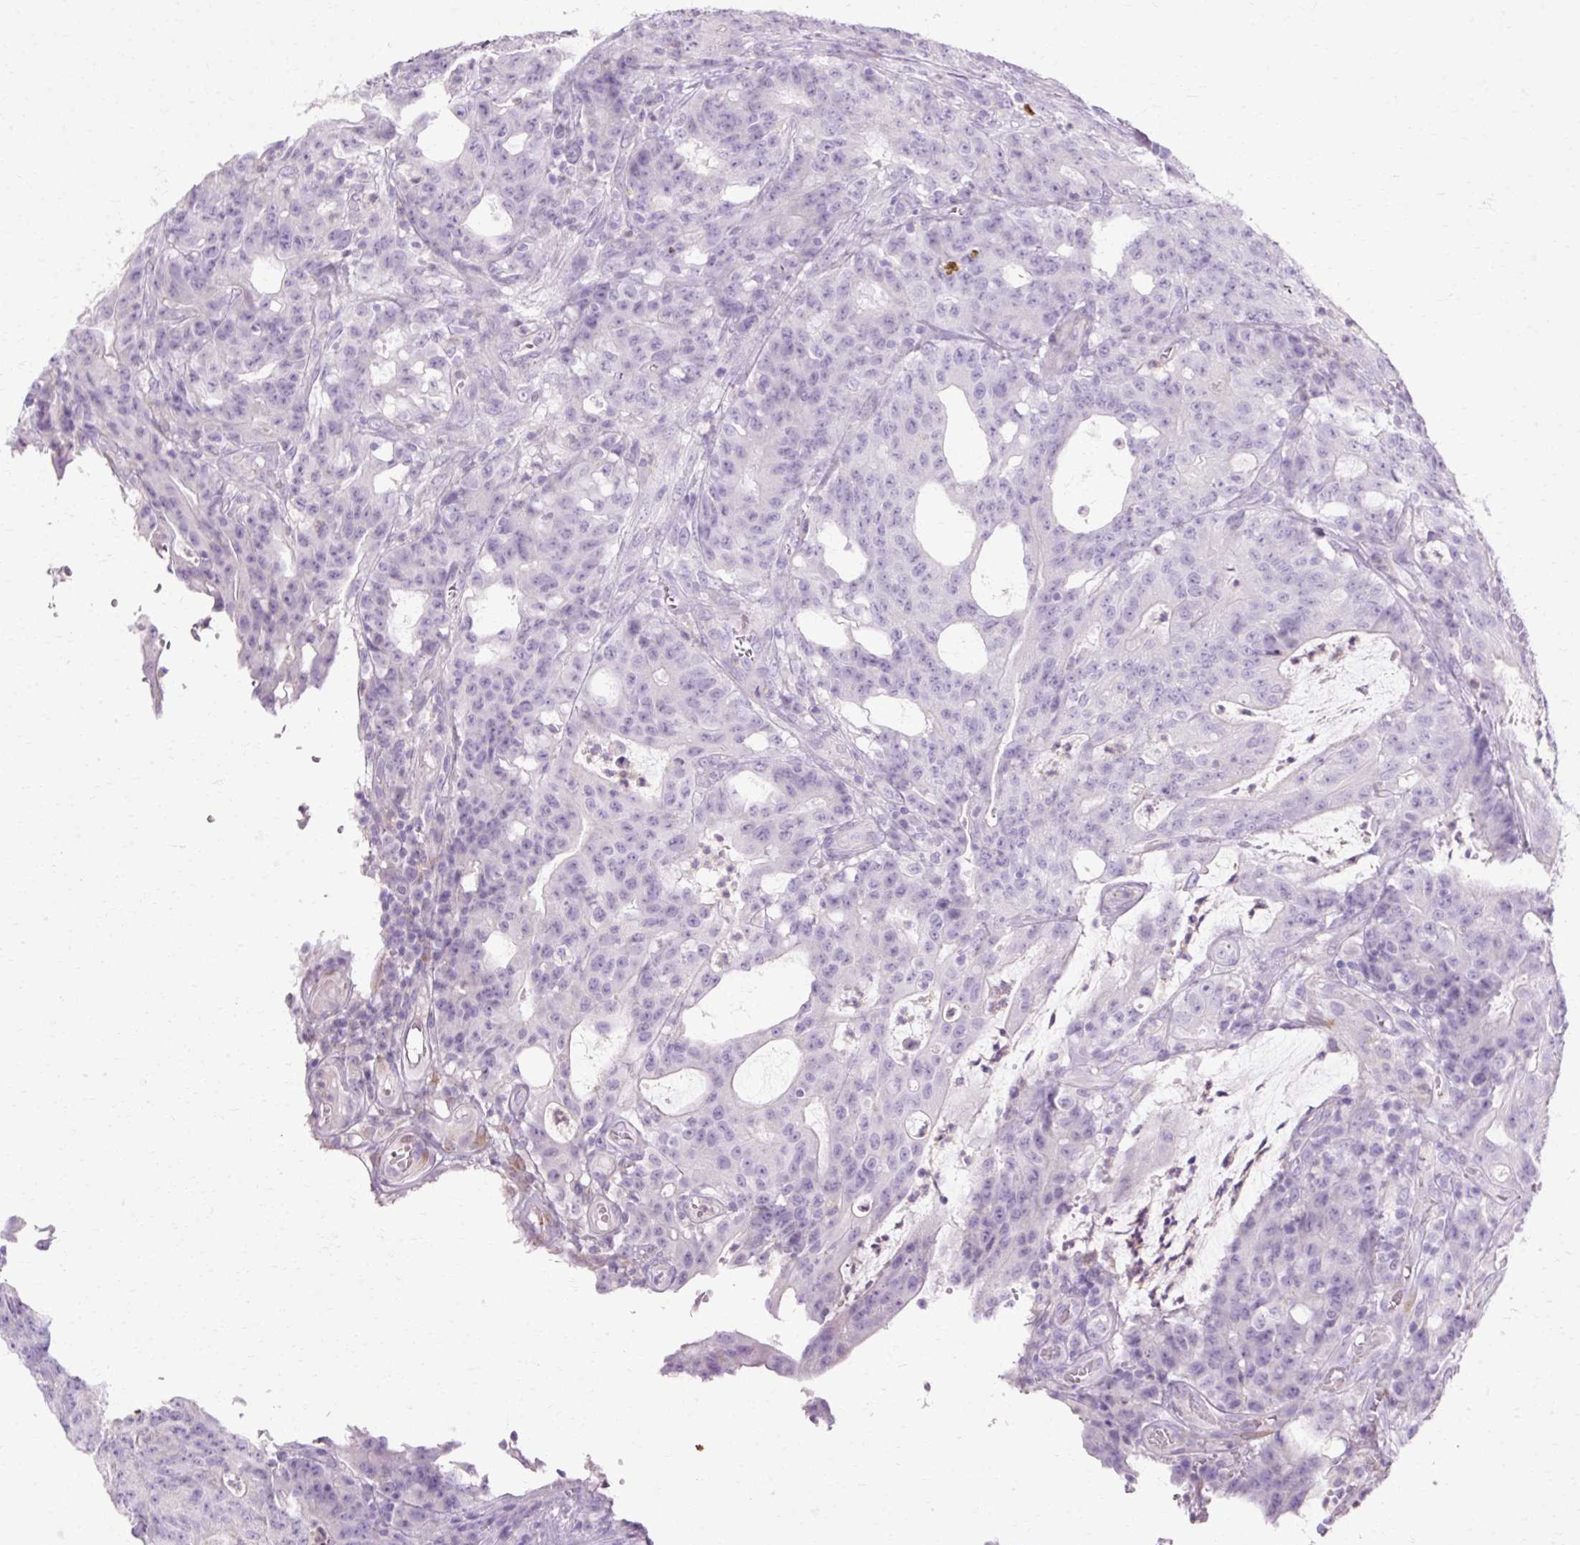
{"staining": {"intensity": "negative", "quantity": "none", "location": "none"}, "tissue": "colorectal cancer", "cell_type": "Tumor cells", "image_type": "cancer", "snomed": [{"axis": "morphology", "description": "Adenocarcinoma, NOS"}, {"axis": "topography", "description": "Colon"}], "caption": "This histopathology image is of colorectal cancer stained with immunohistochemistry (IHC) to label a protein in brown with the nuclei are counter-stained blue. There is no staining in tumor cells.", "gene": "HSD11B1", "patient": {"sex": "male", "age": 83}}